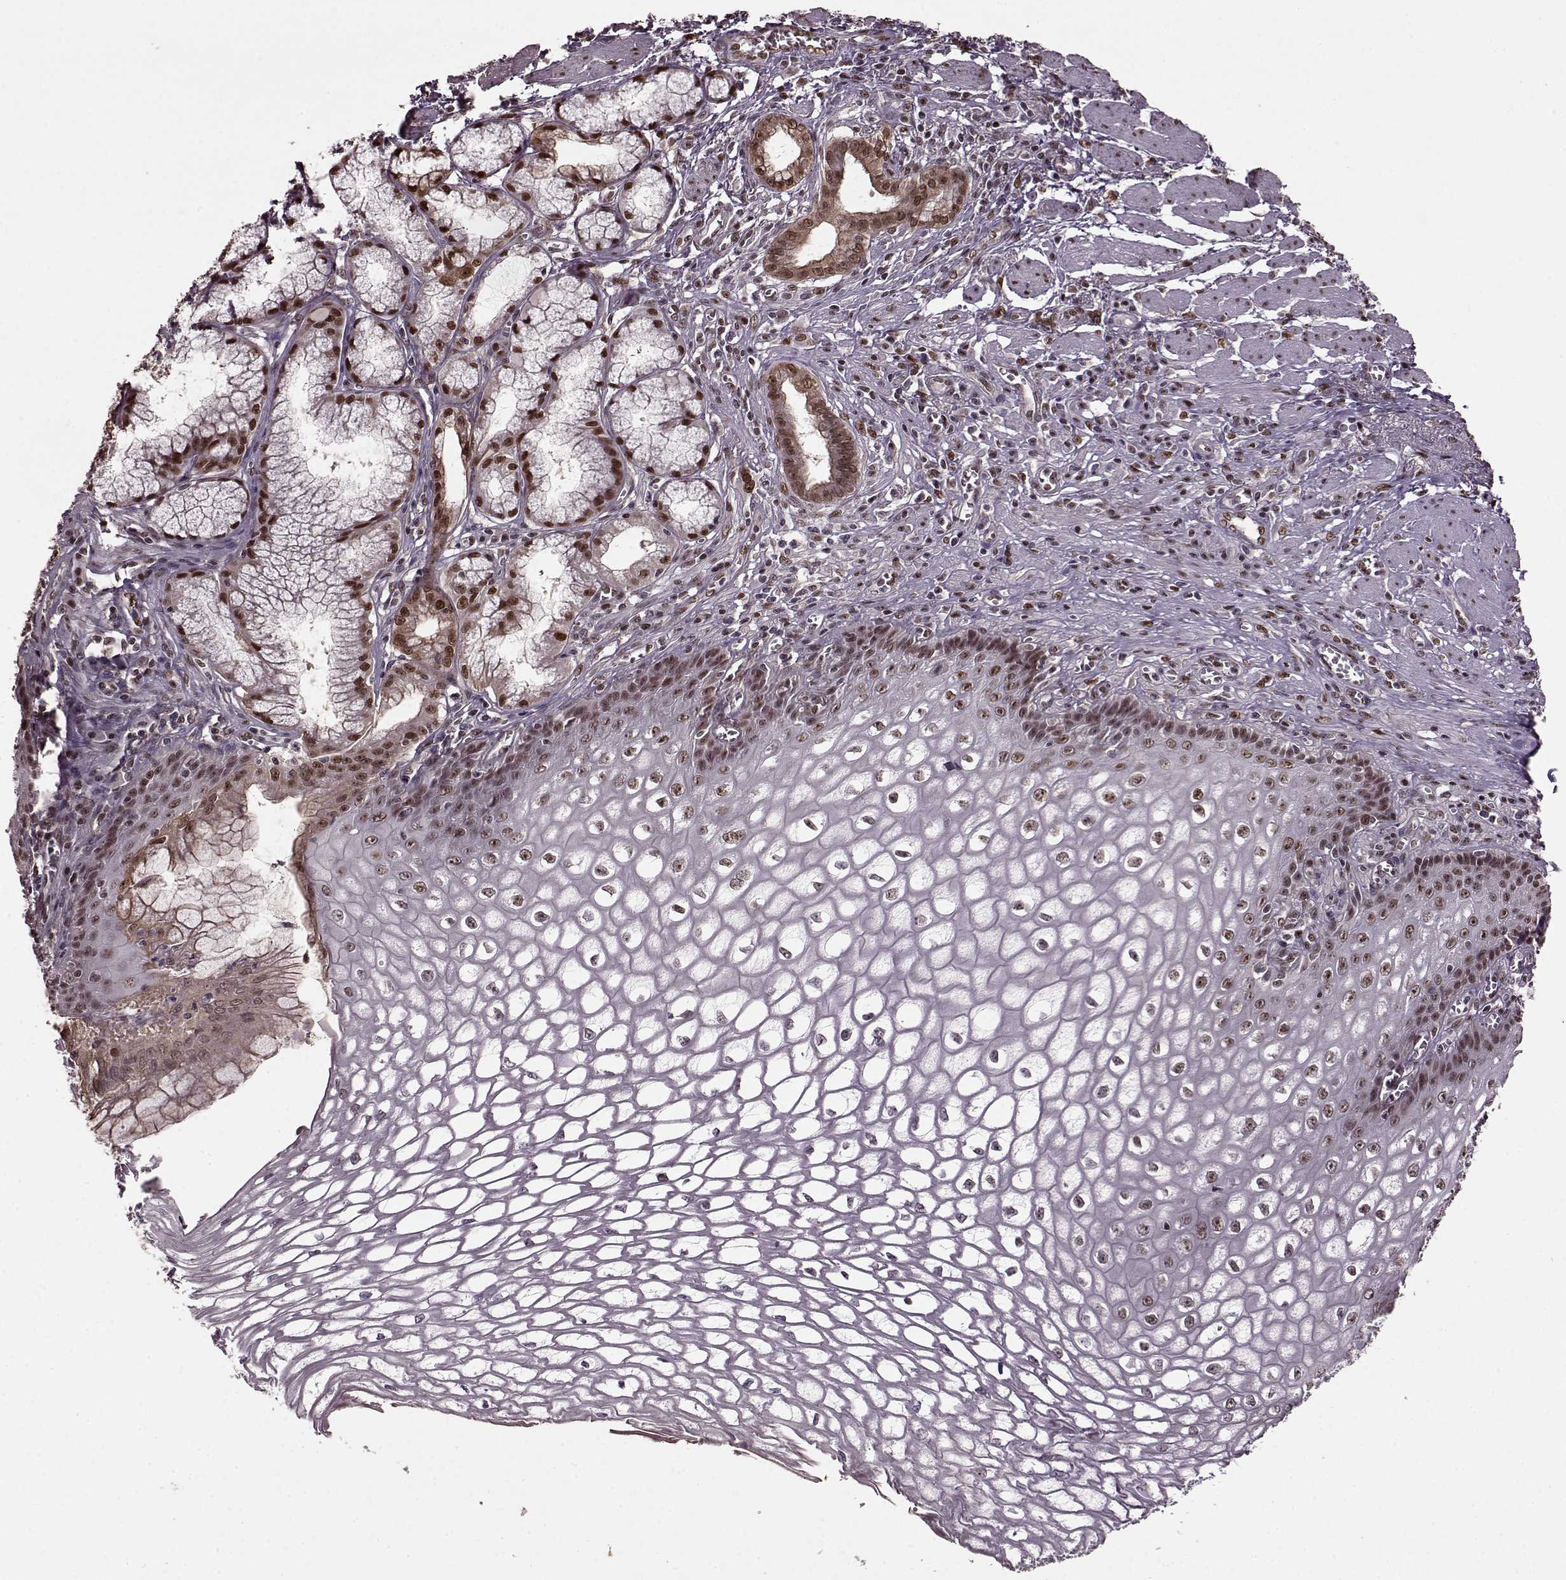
{"staining": {"intensity": "moderate", "quantity": ">75%", "location": "nuclear"}, "tissue": "esophagus", "cell_type": "Squamous epithelial cells", "image_type": "normal", "snomed": [{"axis": "morphology", "description": "Normal tissue, NOS"}, {"axis": "topography", "description": "Esophagus"}], "caption": "Protein staining shows moderate nuclear staining in approximately >75% of squamous epithelial cells in unremarkable esophagus.", "gene": "FTO", "patient": {"sex": "male", "age": 58}}